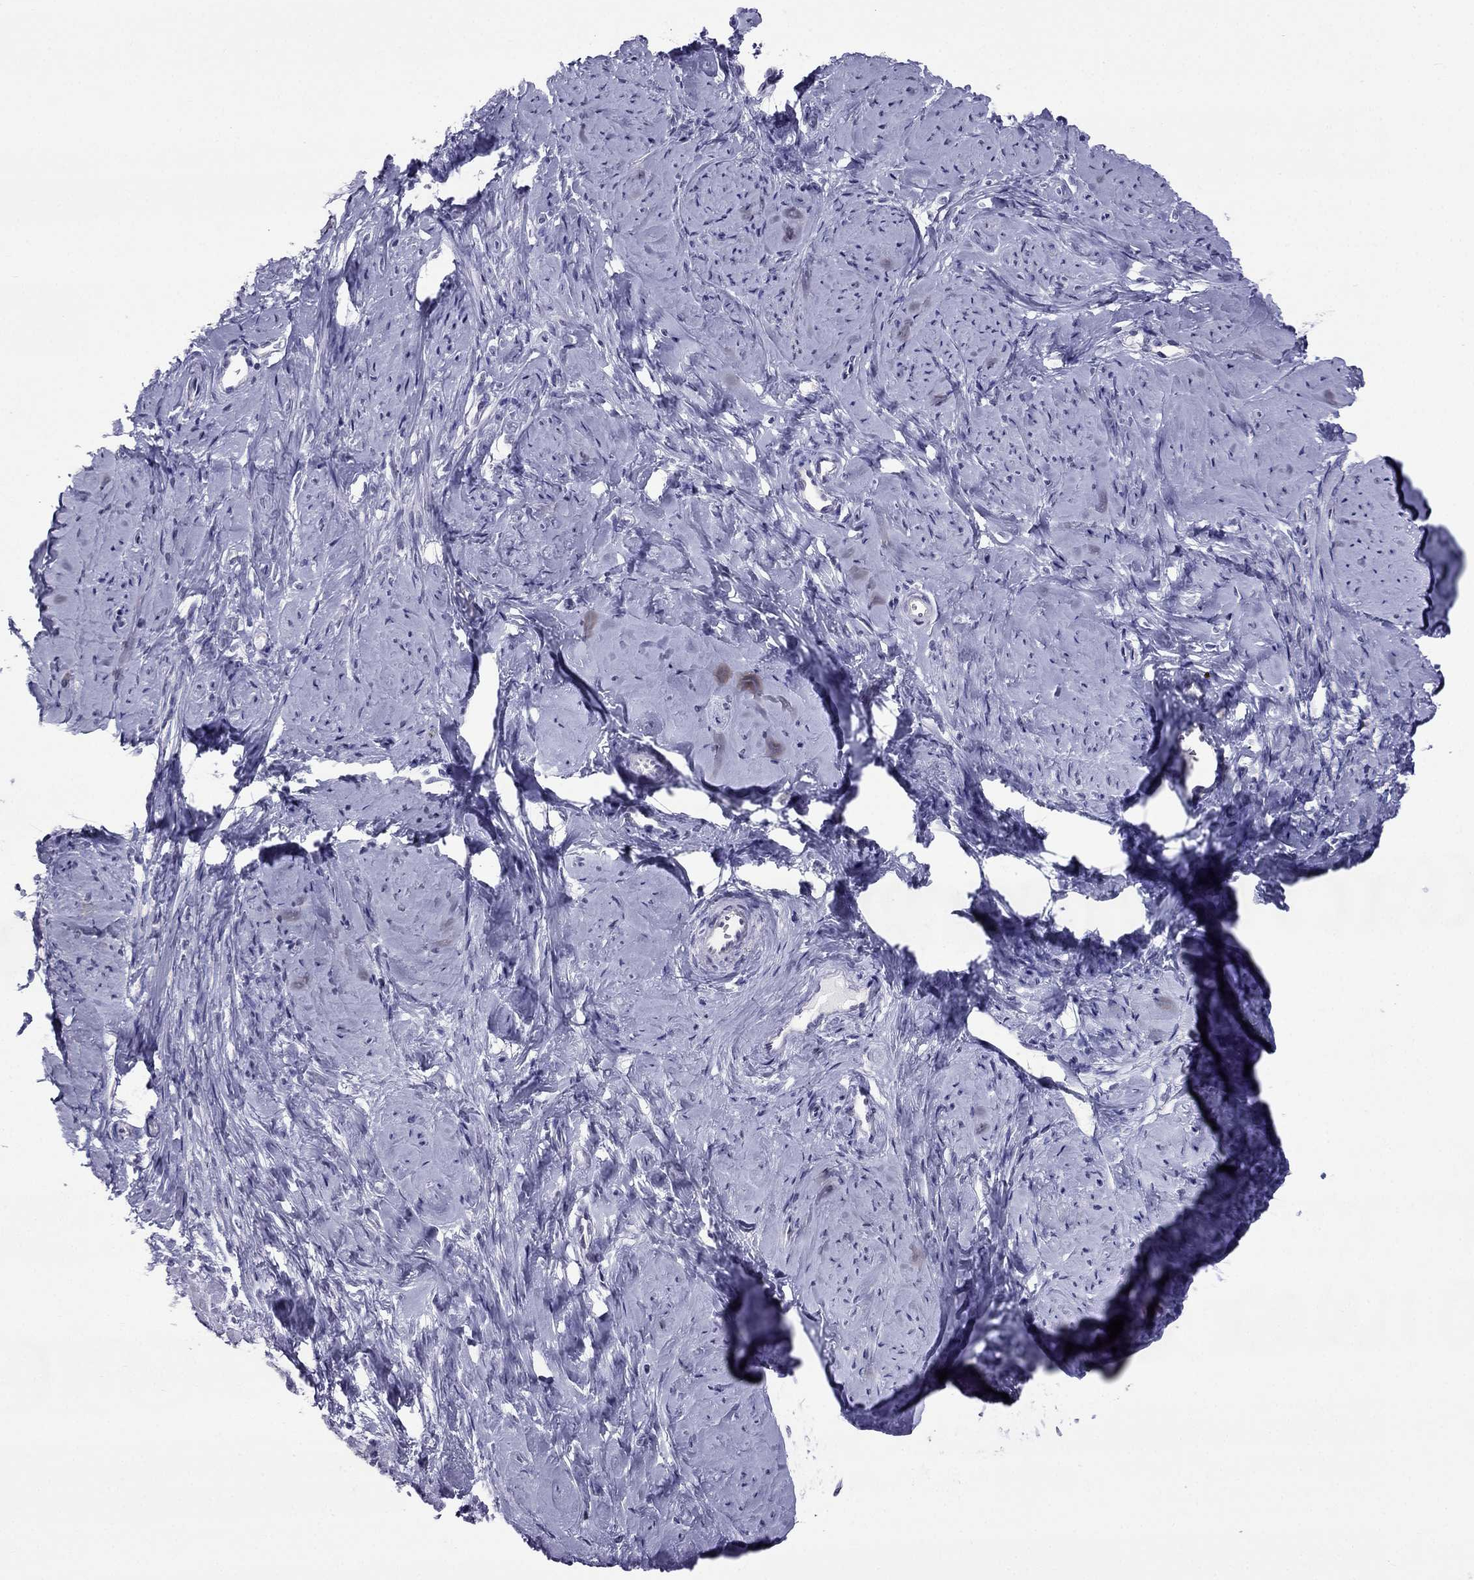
{"staining": {"intensity": "negative", "quantity": "none", "location": "none"}, "tissue": "smooth muscle", "cell_type": "Smooth muscle cells", "image_type": "normal", "snomed": [{"axis": "morphology", "description": "Normal tissue, NOS"}, {"axis": "topography", "description": "Smooth muscle"}], "caption": "High power microscopy image of an immunohistochemistry image of normal smooth muscle, revealing no significant expression in smooth muscle cells.", "gene": "CROCC2", "patient": {"sex": "female", "age": 48}}